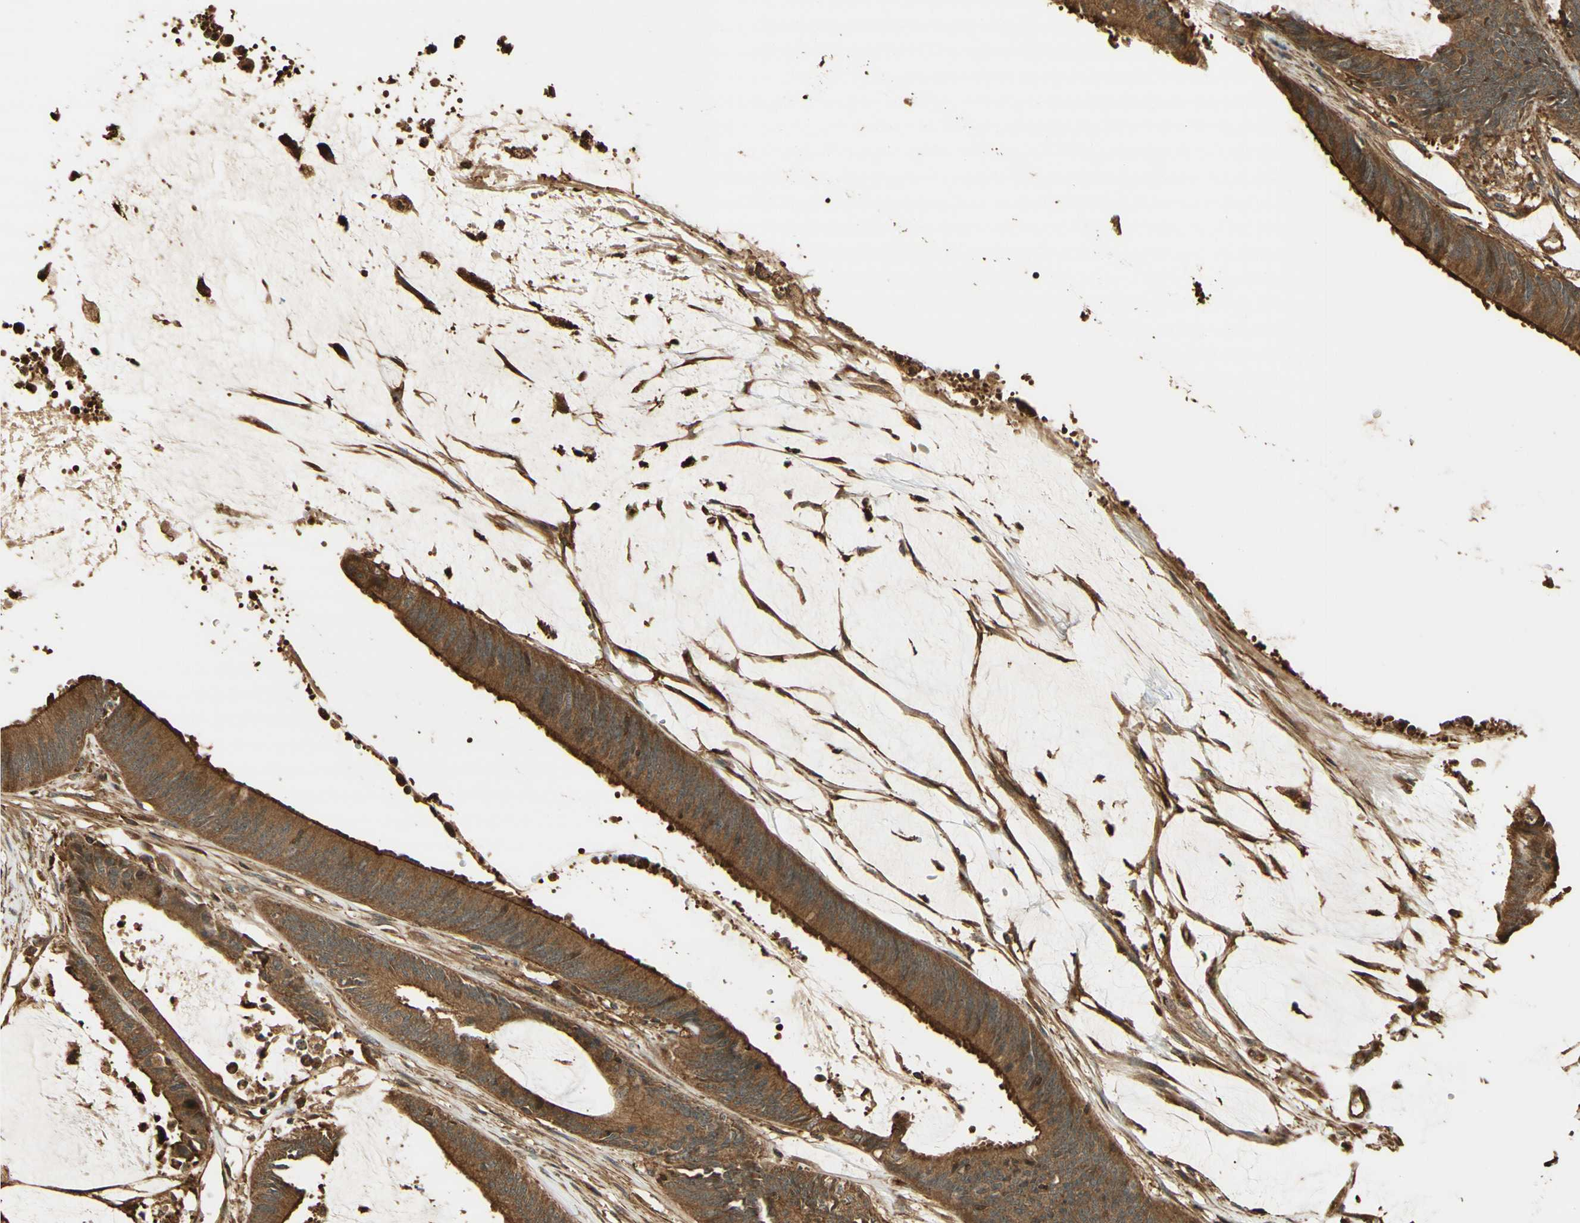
{"staining": {"intensity": "moderate", "quantity": ">75%", "location": "cytoplasmic/membranous"}, "tissue": "colorectal cancer", "cell_type": "Tumor cells", "image_type": "cancer", "snomed": [{"axis": "morphology", "description": "Adenocarcinoma, NOS"}, {"axis": "topography", "description": "Rectum"}], "caption": "This is a micrograph of immunohistochemistry staining of colorectal cancer (adenocarcinoma), which shows moderate staining in the cytoplasmic/membranous of tumor cells.", "gene": "AGER", "patient": {"sex": "female", "age": 66}}